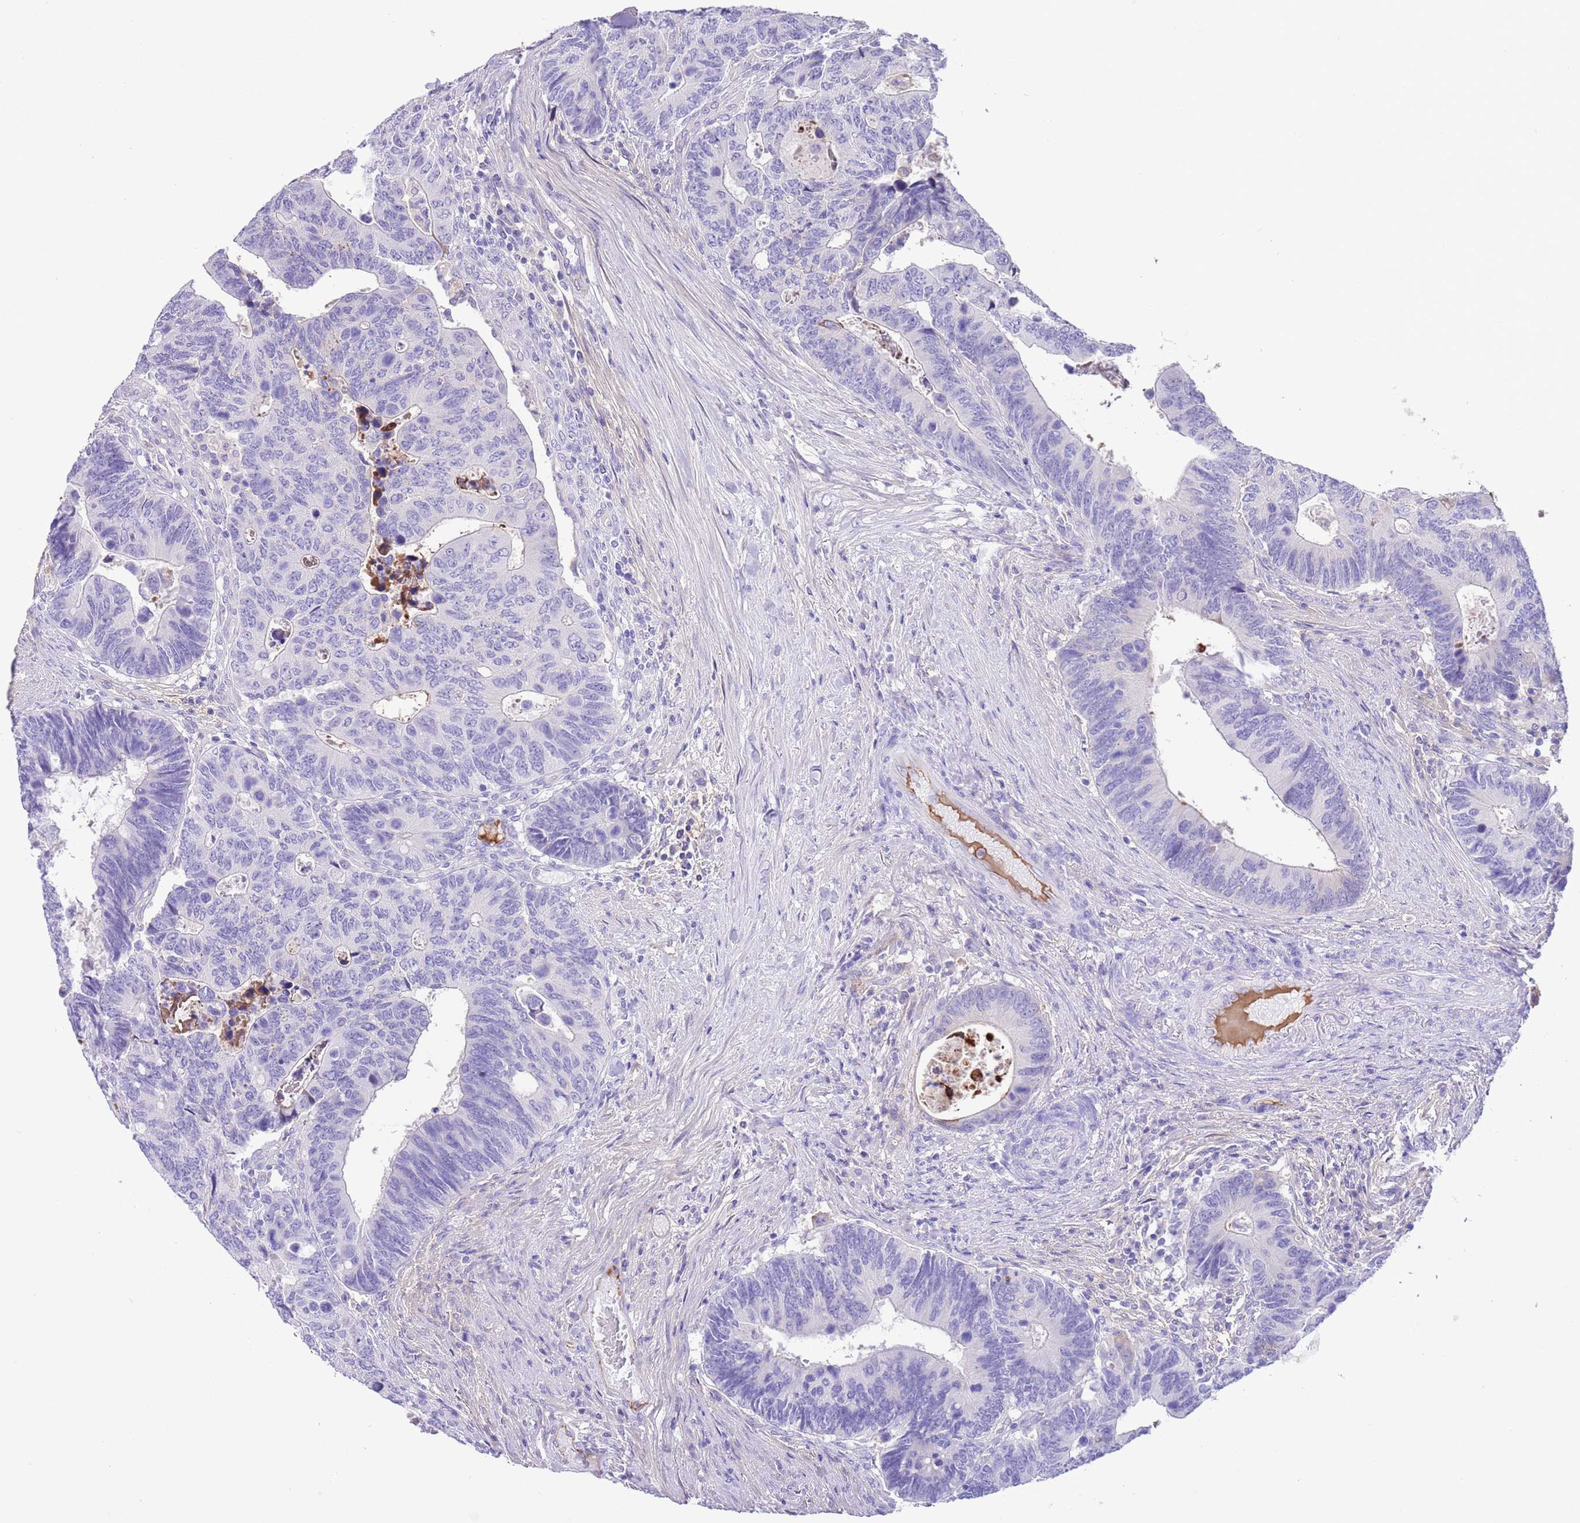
{"staining": {"intensity": "moderate", "quantity": "<25%", "location": "cytoplasmic/membranous"}, "tissue": "colorectal cancer", "cell_type": "Tumor cells", "image_type": "cancer", "snomed": [{"axis": "morphology", "description": "Adenocarcinoma, NOS"}, {"axis": "topography", "description": "Colon"}], "caption": "Human colorectal cancer stained for a protein (brown) demonstrates moderate cytoplasmic/membranous positive expression in about <25% of tumor cells.", "gene": "IGF1", "patient": {"sex": "male", "age": 87}}